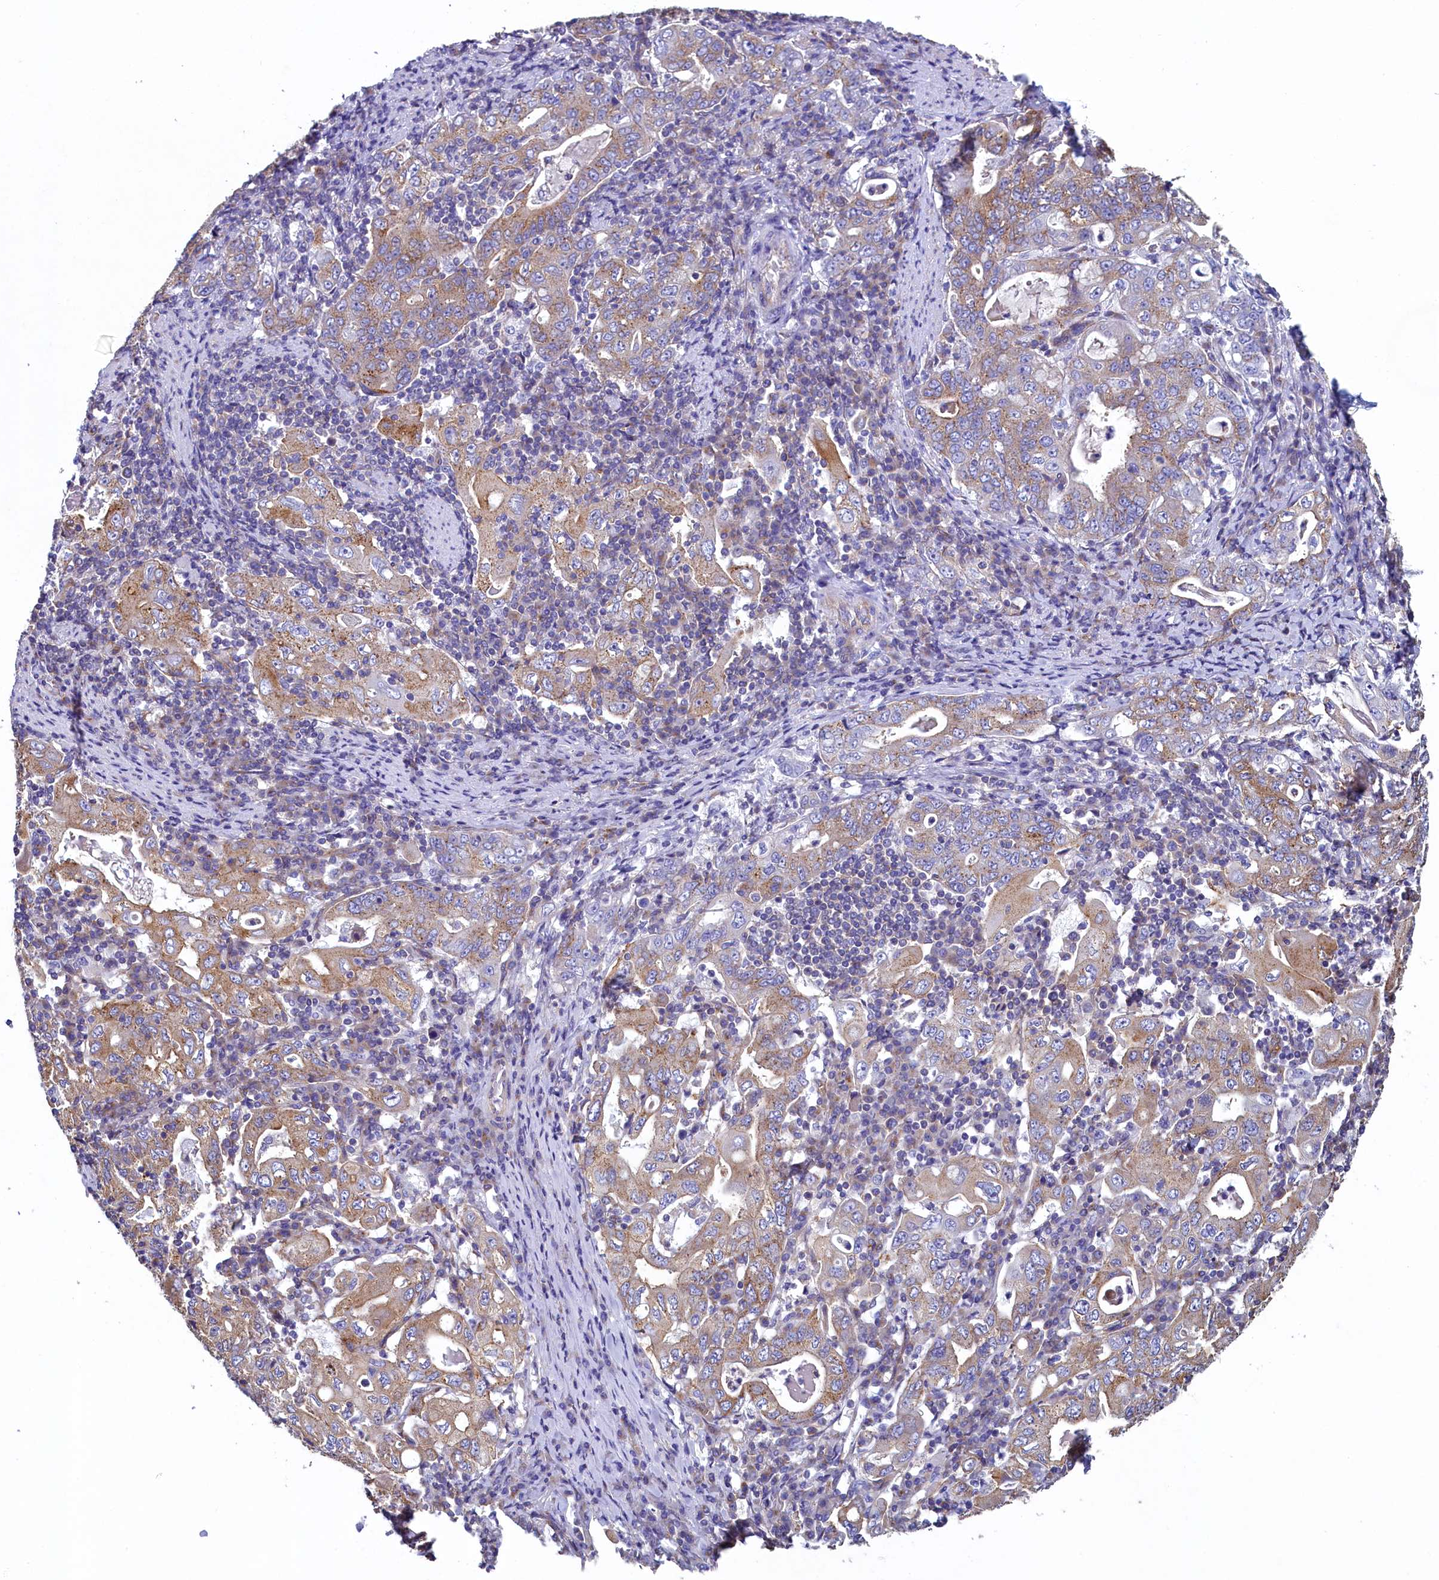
{"staining": {"intensity": "moderate", "quantity": "25%-75%", "location": "cytoplasmic/membranous"}, "tissue": "stomach cancer", "cell_type": "Tumor cells", "image_type": "cancer", "snomed": [{"axis": "morphology", "description": "Normal tissue, NOS"}, {"axis": "morphology", "description": "Adenocarcinoma, NOS"}, {"axis": "topography", "description": "Esophagus"}, {"axis": "topography", "description": "Stomach, upper"}, {"axis": "topography", "description": "Peripheral nerve tissue"}], "caption": "Stomach cancer (adenocarcinoma) stained with immunohistochemistry (IHC) shows moderate cytoplasmic/membranous expression in approximately 25%-75% of tumor cells.", "gene": "GPR21", "patient": {"sex": "male", "age": 62}}